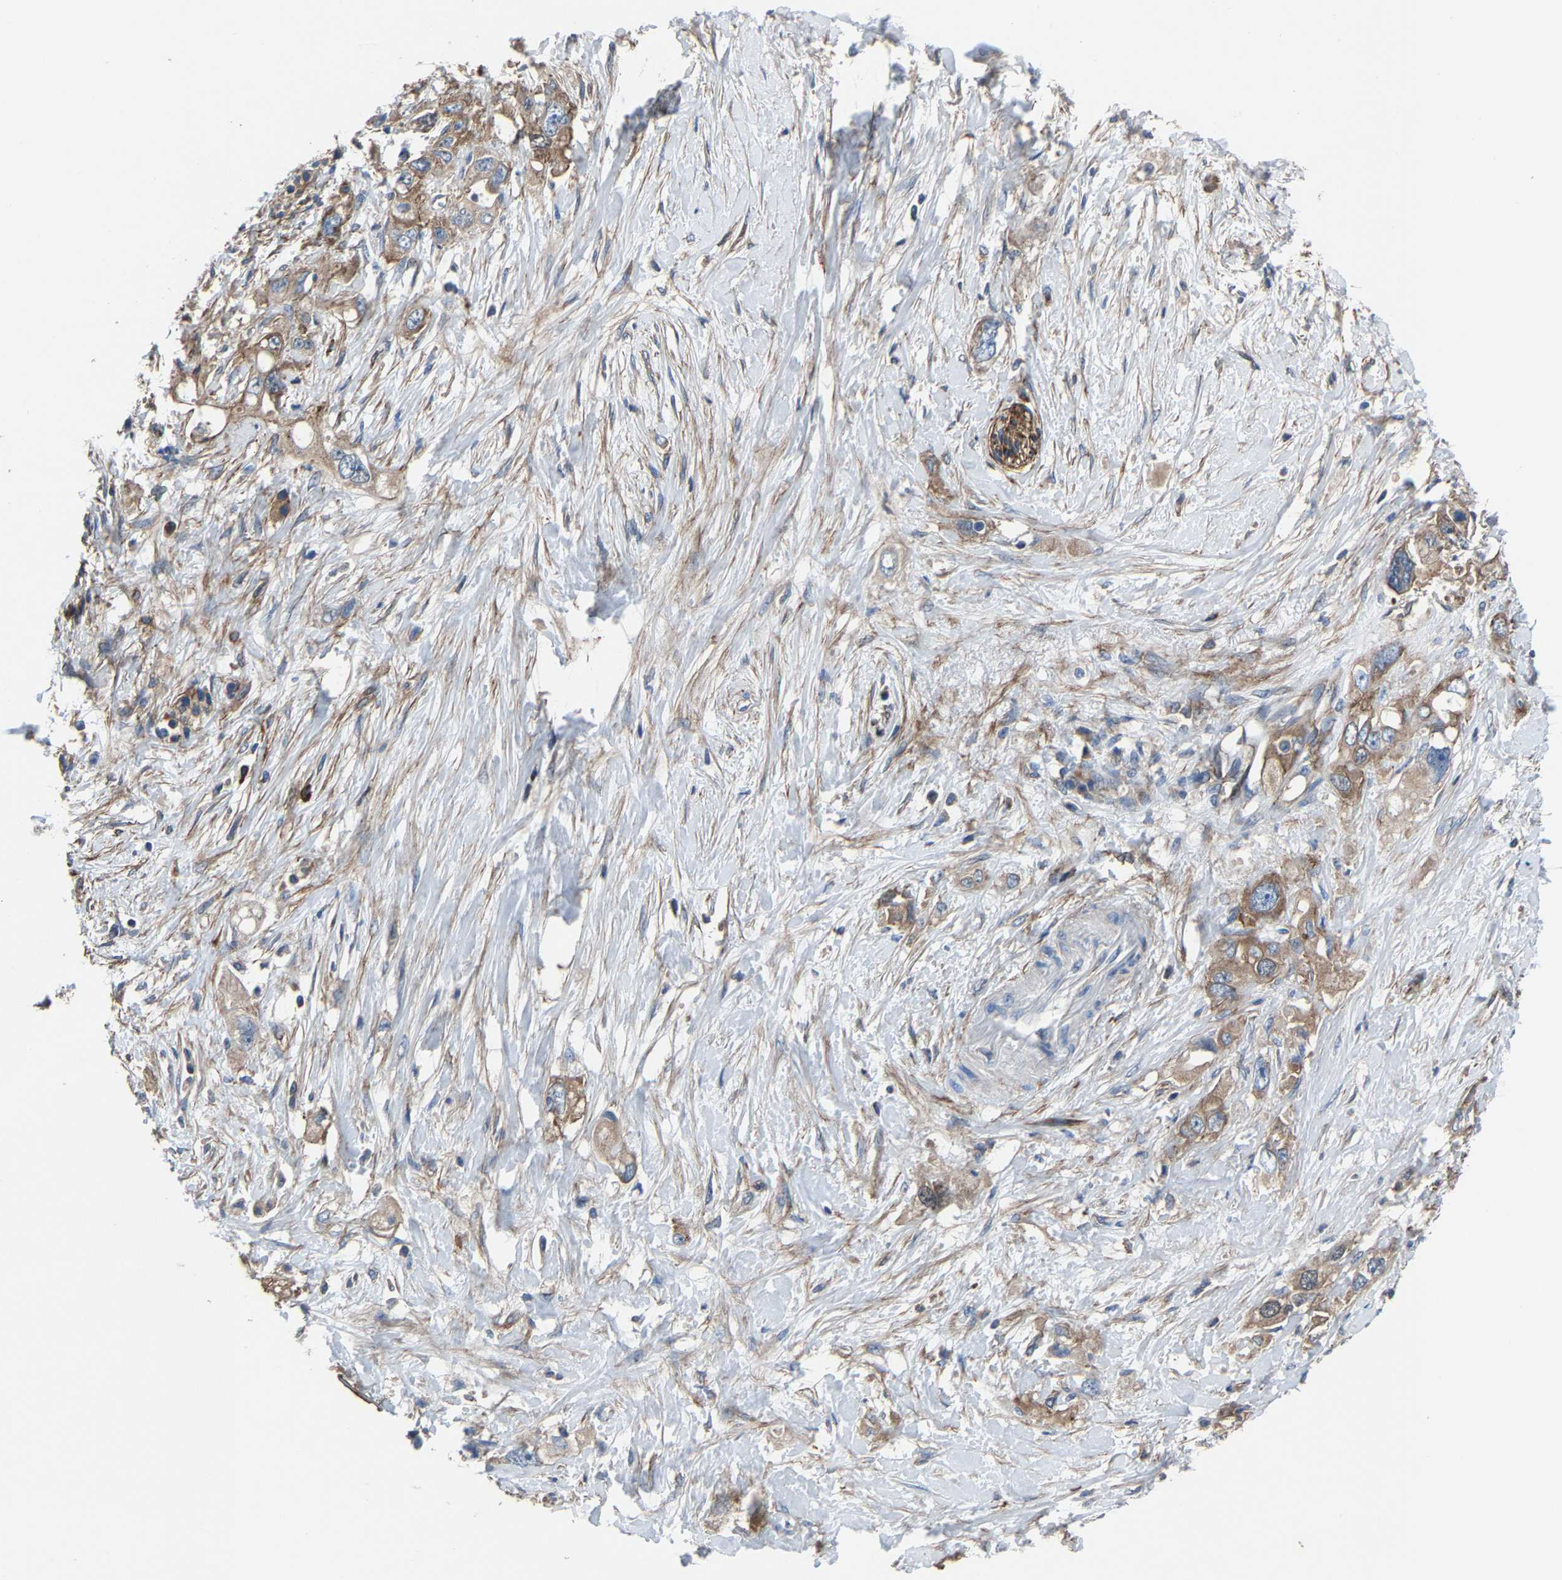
{"staining": {"intensity": "moderate", "quantity": ">75%", "location": "cytoplasmic/membranous"}, "tissue": "pancreatic cancer", "cell_type": "Tumor cells", "image_type": "cancer", "snomed": [{"axis": "morphology", "description": "Adenocarcinoma, NOS"}, {"axis": "topography", "description": "Pancreas"}], "caption": "IHC (DAB (3,3'-diaminobenzidine)) staining of human pancreatic cancer displays moderate cytoplasmic/membranous protein staining in about >75% of tumor cells.", "gene": "KIAA1958", "patient": {"sex": "female", "age": 56}}